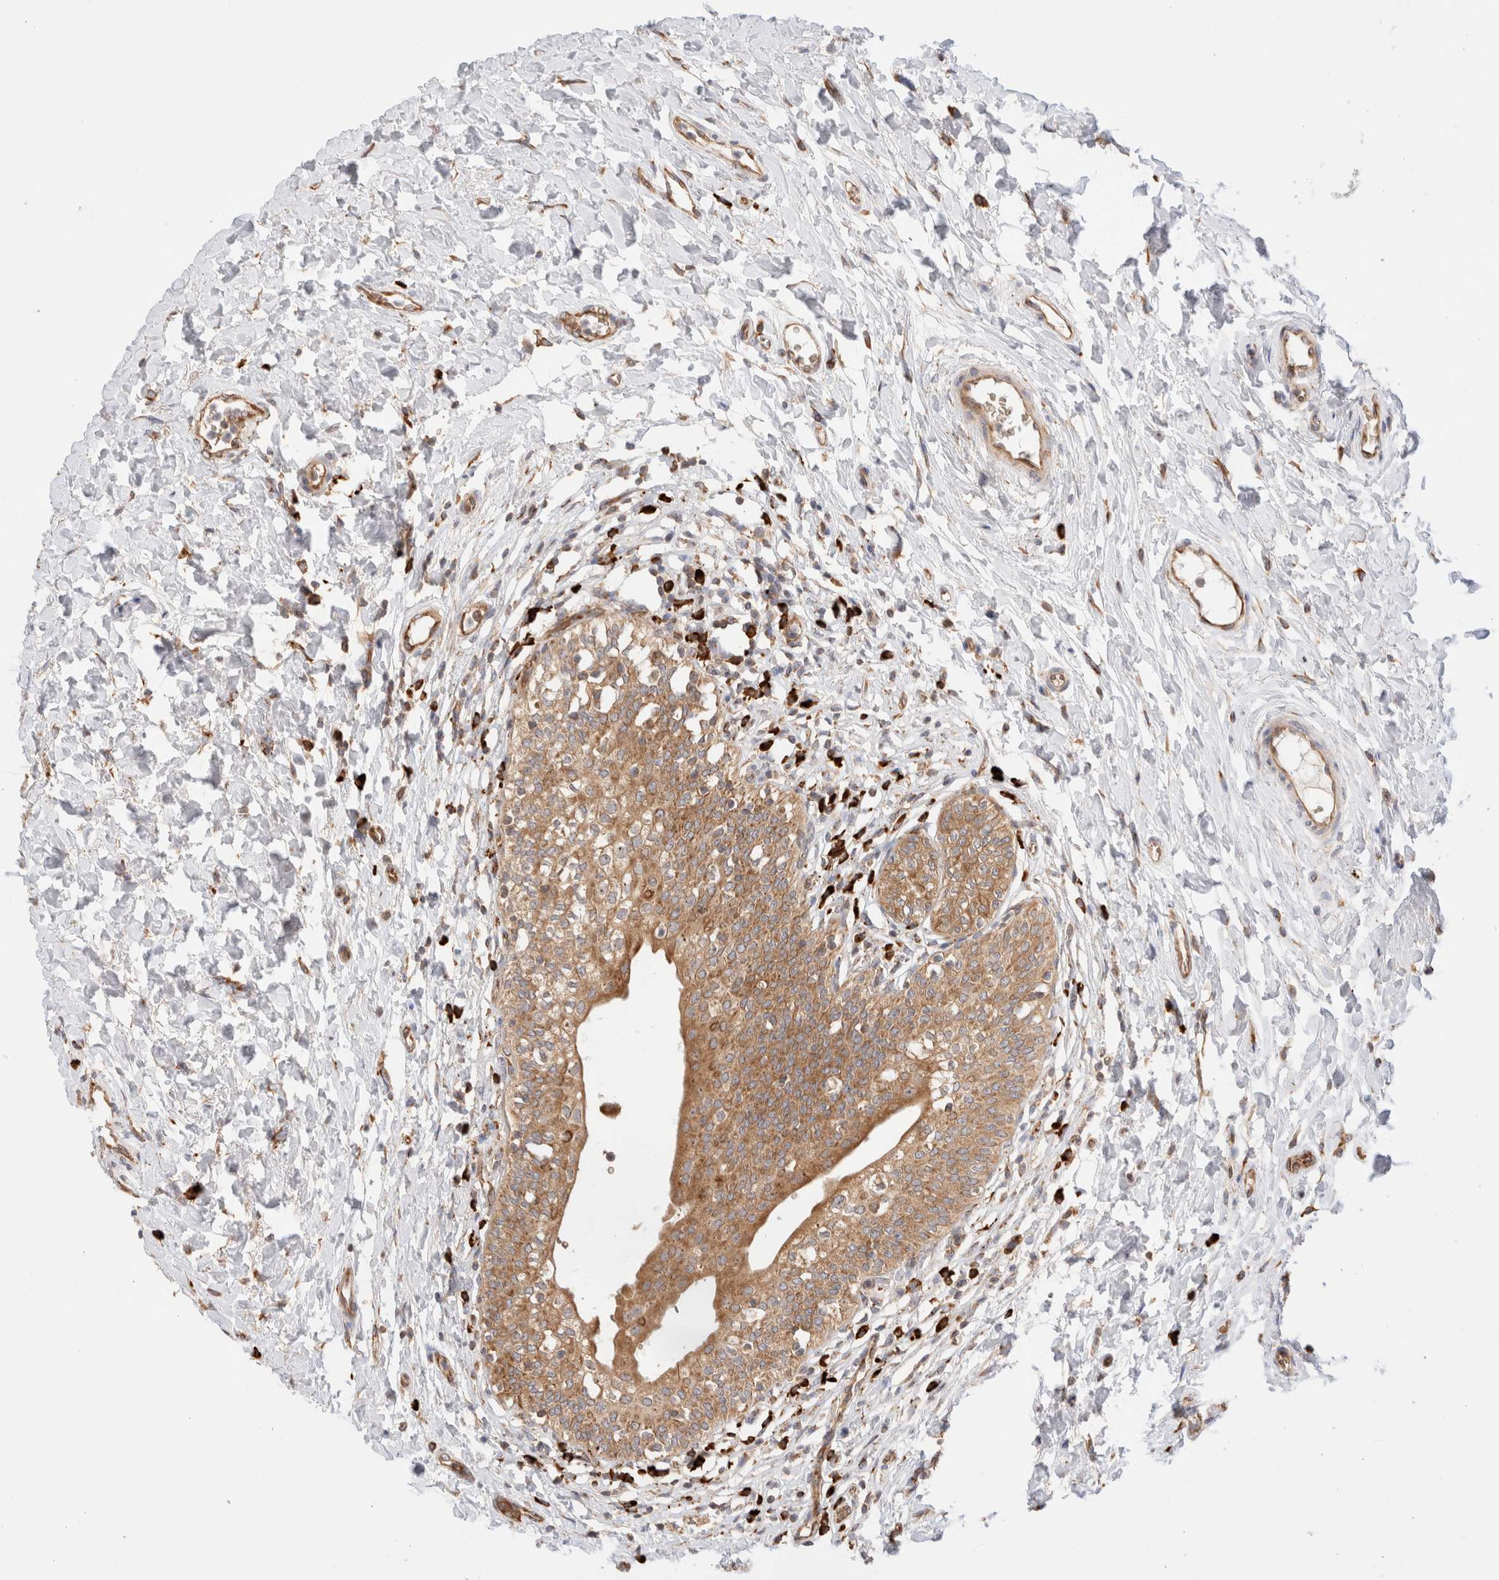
{"staining": {"intensity": "strong", "quantity": ">75%", "location": "cytoplasmic/membranous"}, "tissue": "urinary bladder", "cell_type": "Urothelial cells", "image_type": "normal", "snomed": [{"axis": "morphology", "description": "Normal tissue, NOS"}, {"axis": "topography", "description": "Urinary bladder"}], "caption": "Brown immunohistochemical staining in normal urinary bladder exhibits strong cytoplasmic/membranous staining in about >75% of urothelial cells. (DAB IHC with brightfield microscopy, high magnification).", "gene": "UTS2B", "patient": {"sex": "male", "age": 83}}